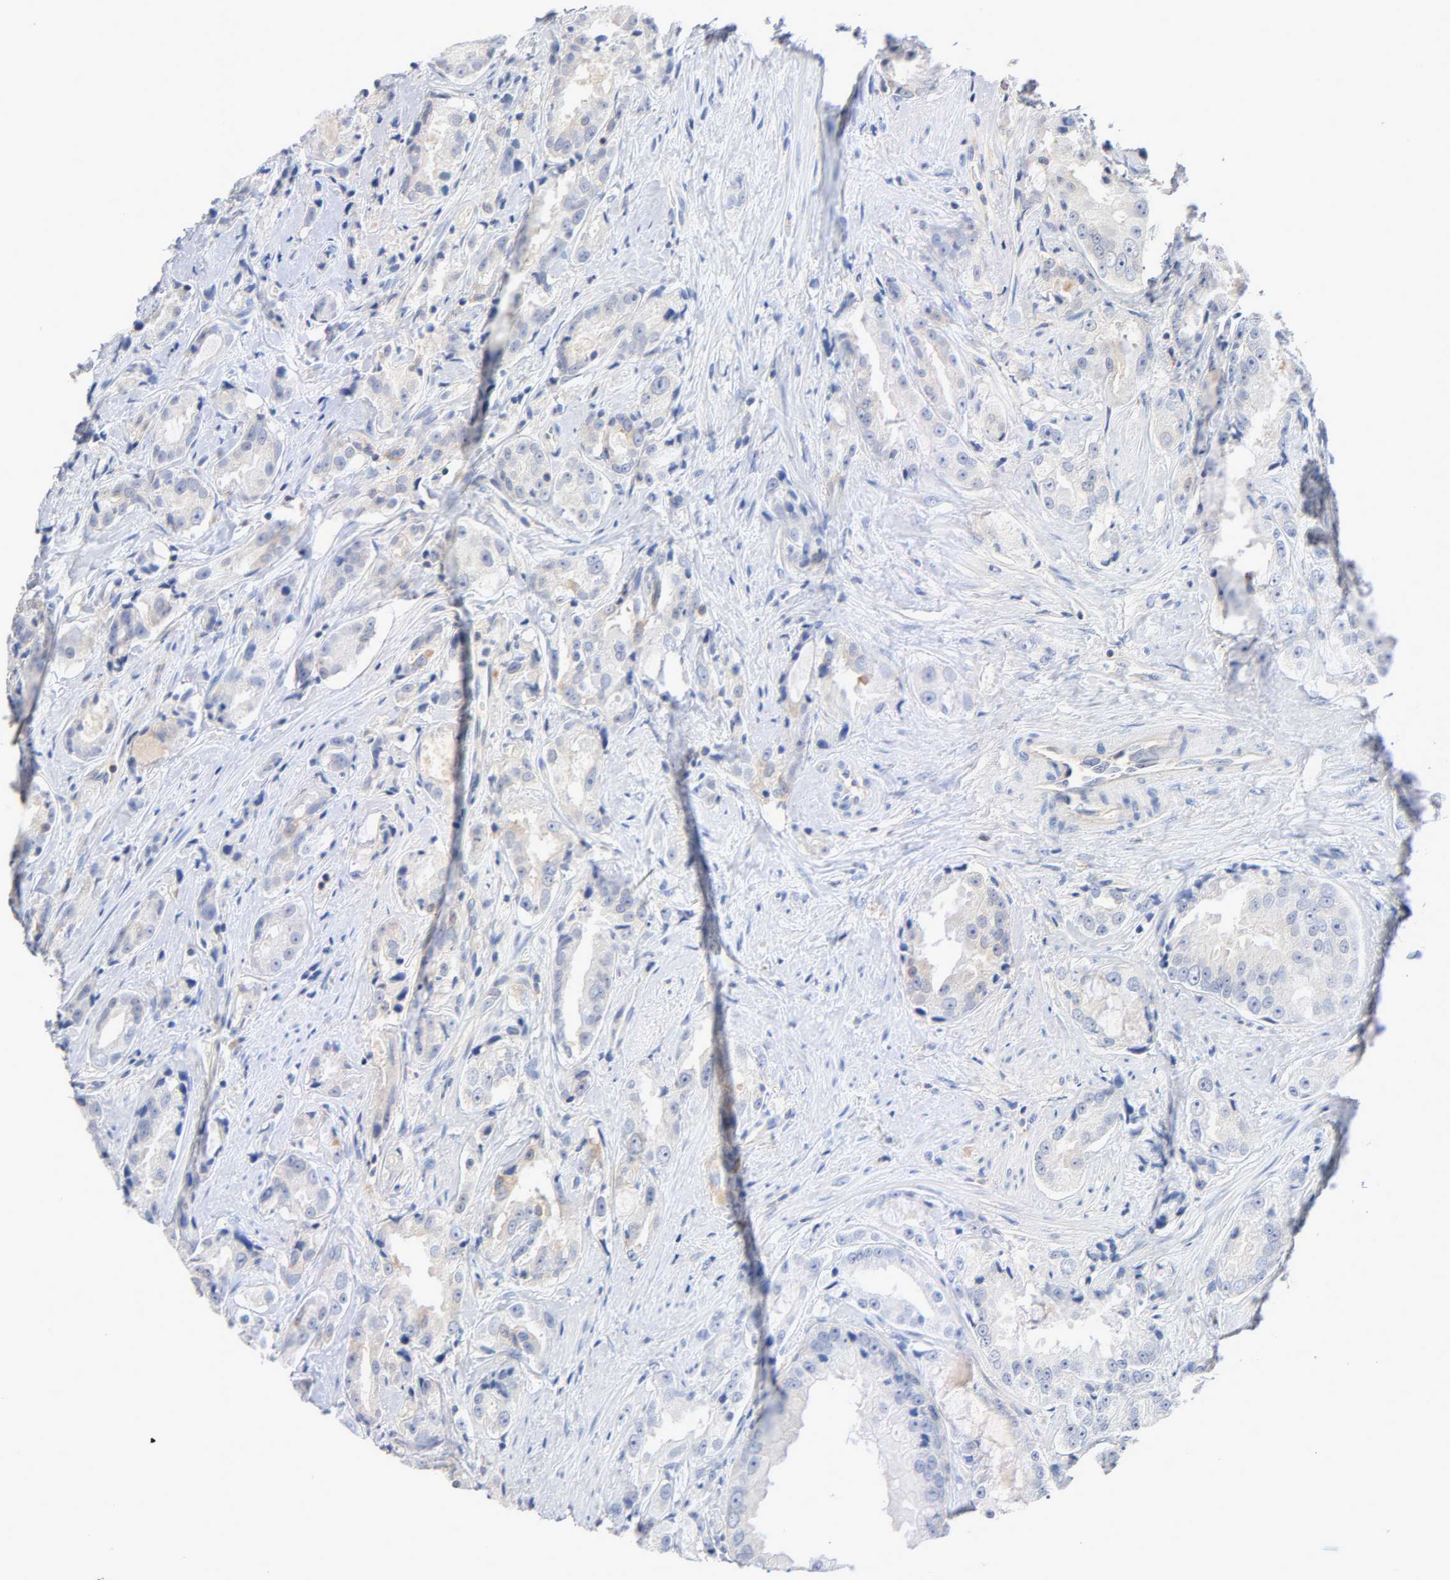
{"staining": {"intensity": "weak", "quantity": "<25%", "location": "cytoplasmic/membranous"}, "tissue": "prostate cancer", "cell_type": "Tumor cells", "image_type": "cancer", "snomed": [{"axis": "morphology", "description": "Adenocarcinoma, High grade"}, {"axis": "topography", "description": "Prostate"}], "caption": "Immunohistochemistry micrograph of neoplastic tissue: human prostate high-grade adenocarcinoma stained with DAB (3,3'-diaminobenzidine) reveals no significant protein expression in tumor cells.", "gene": "MALT1", "patient": {"sex": "male", "age": 73}}